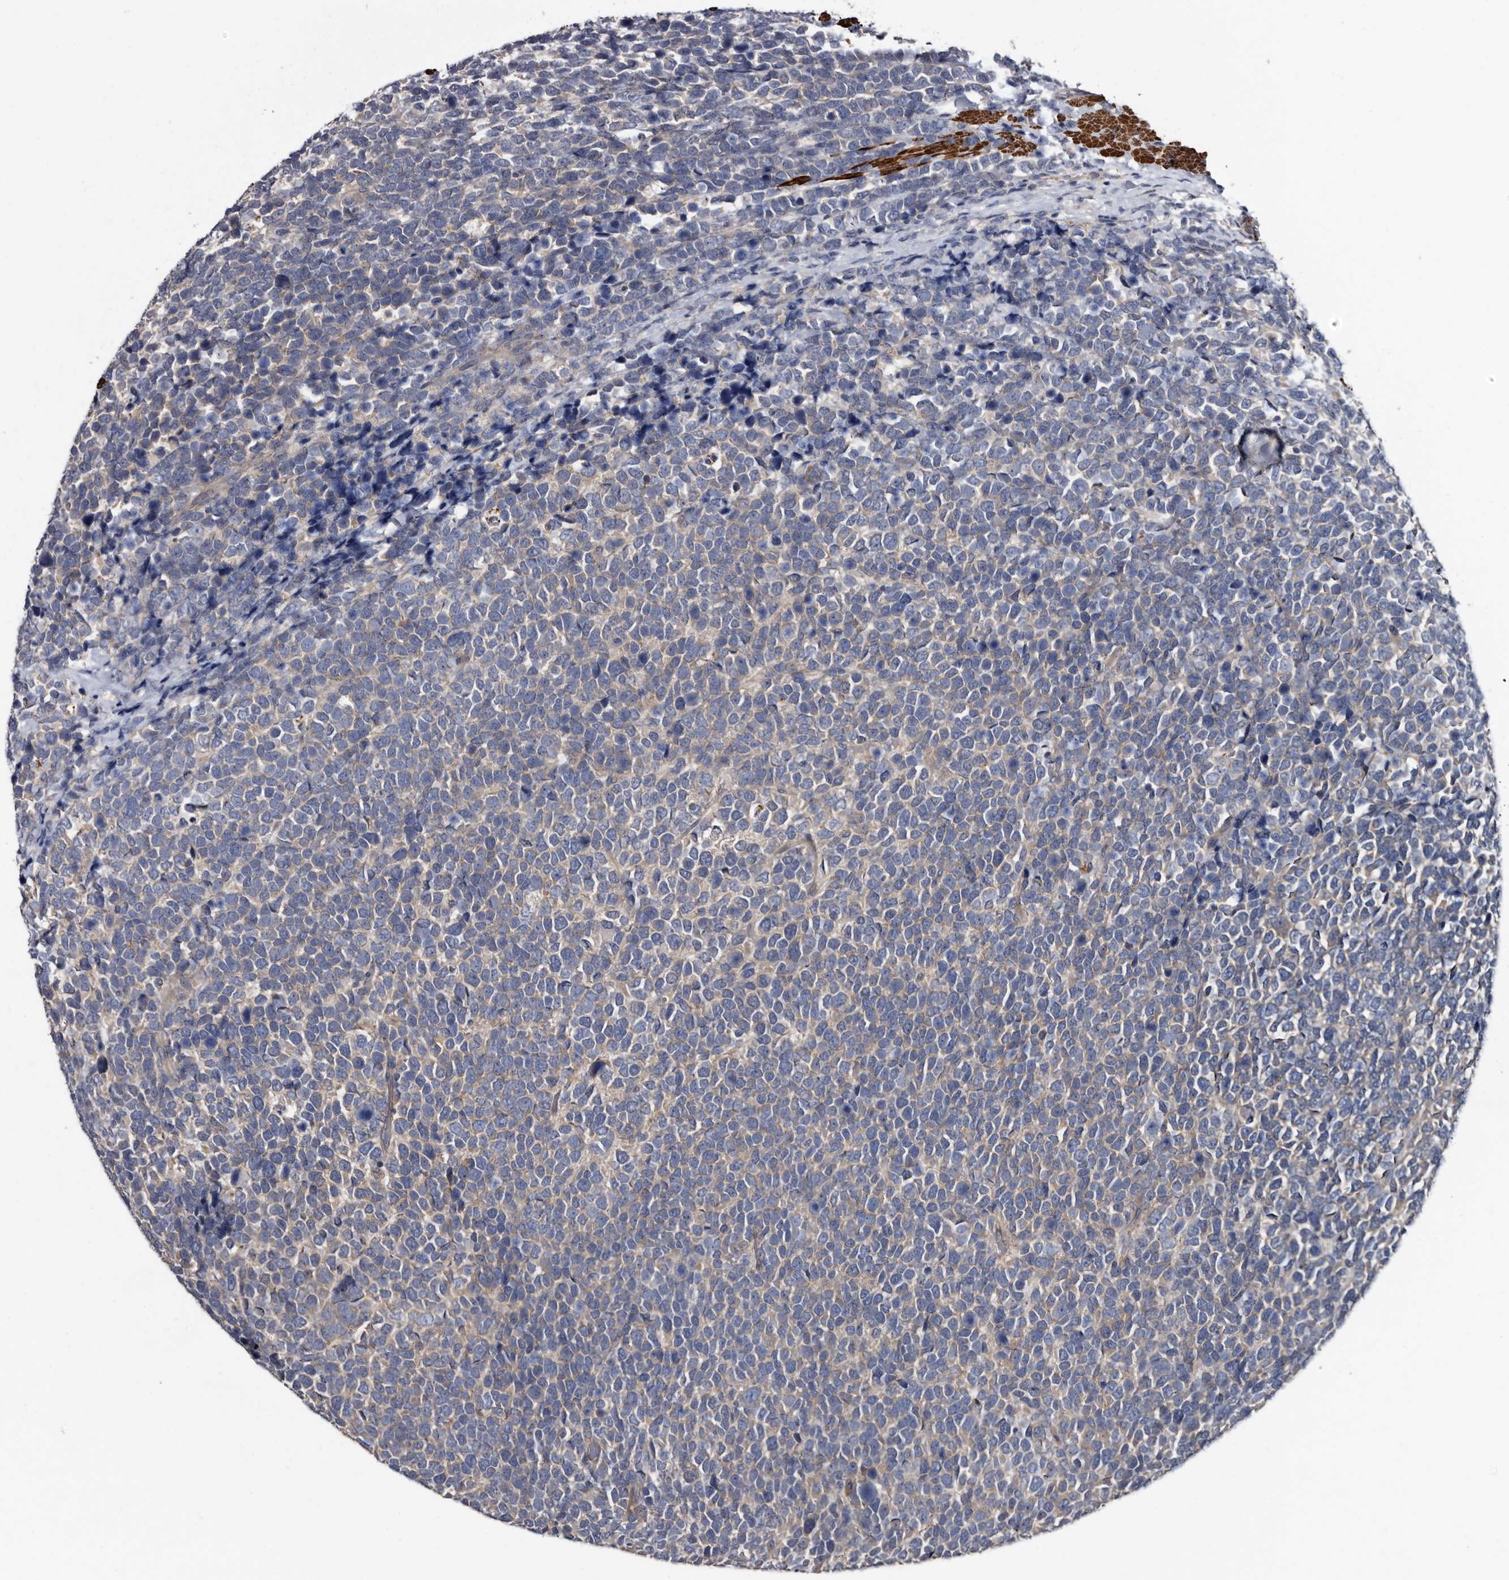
{"staining": {"intensity": "negative", "quantity": "none", "location": "none"}, "tissue": "urothelial cancer", "cell_type": "Tumor cells", "image_type": "cancer", "snomed": [{"axis": "morphology", "description": "Urothelial carcinoma, High grade"}, {"axis": "topography", "description": "Urinary bladder"}], "caption": "Immunohistochemical staining of urothelial cancer reveals no significant expression in tumor cells.", "gene": "IARS1", "patient": {"sex": "female", "age": 82}}